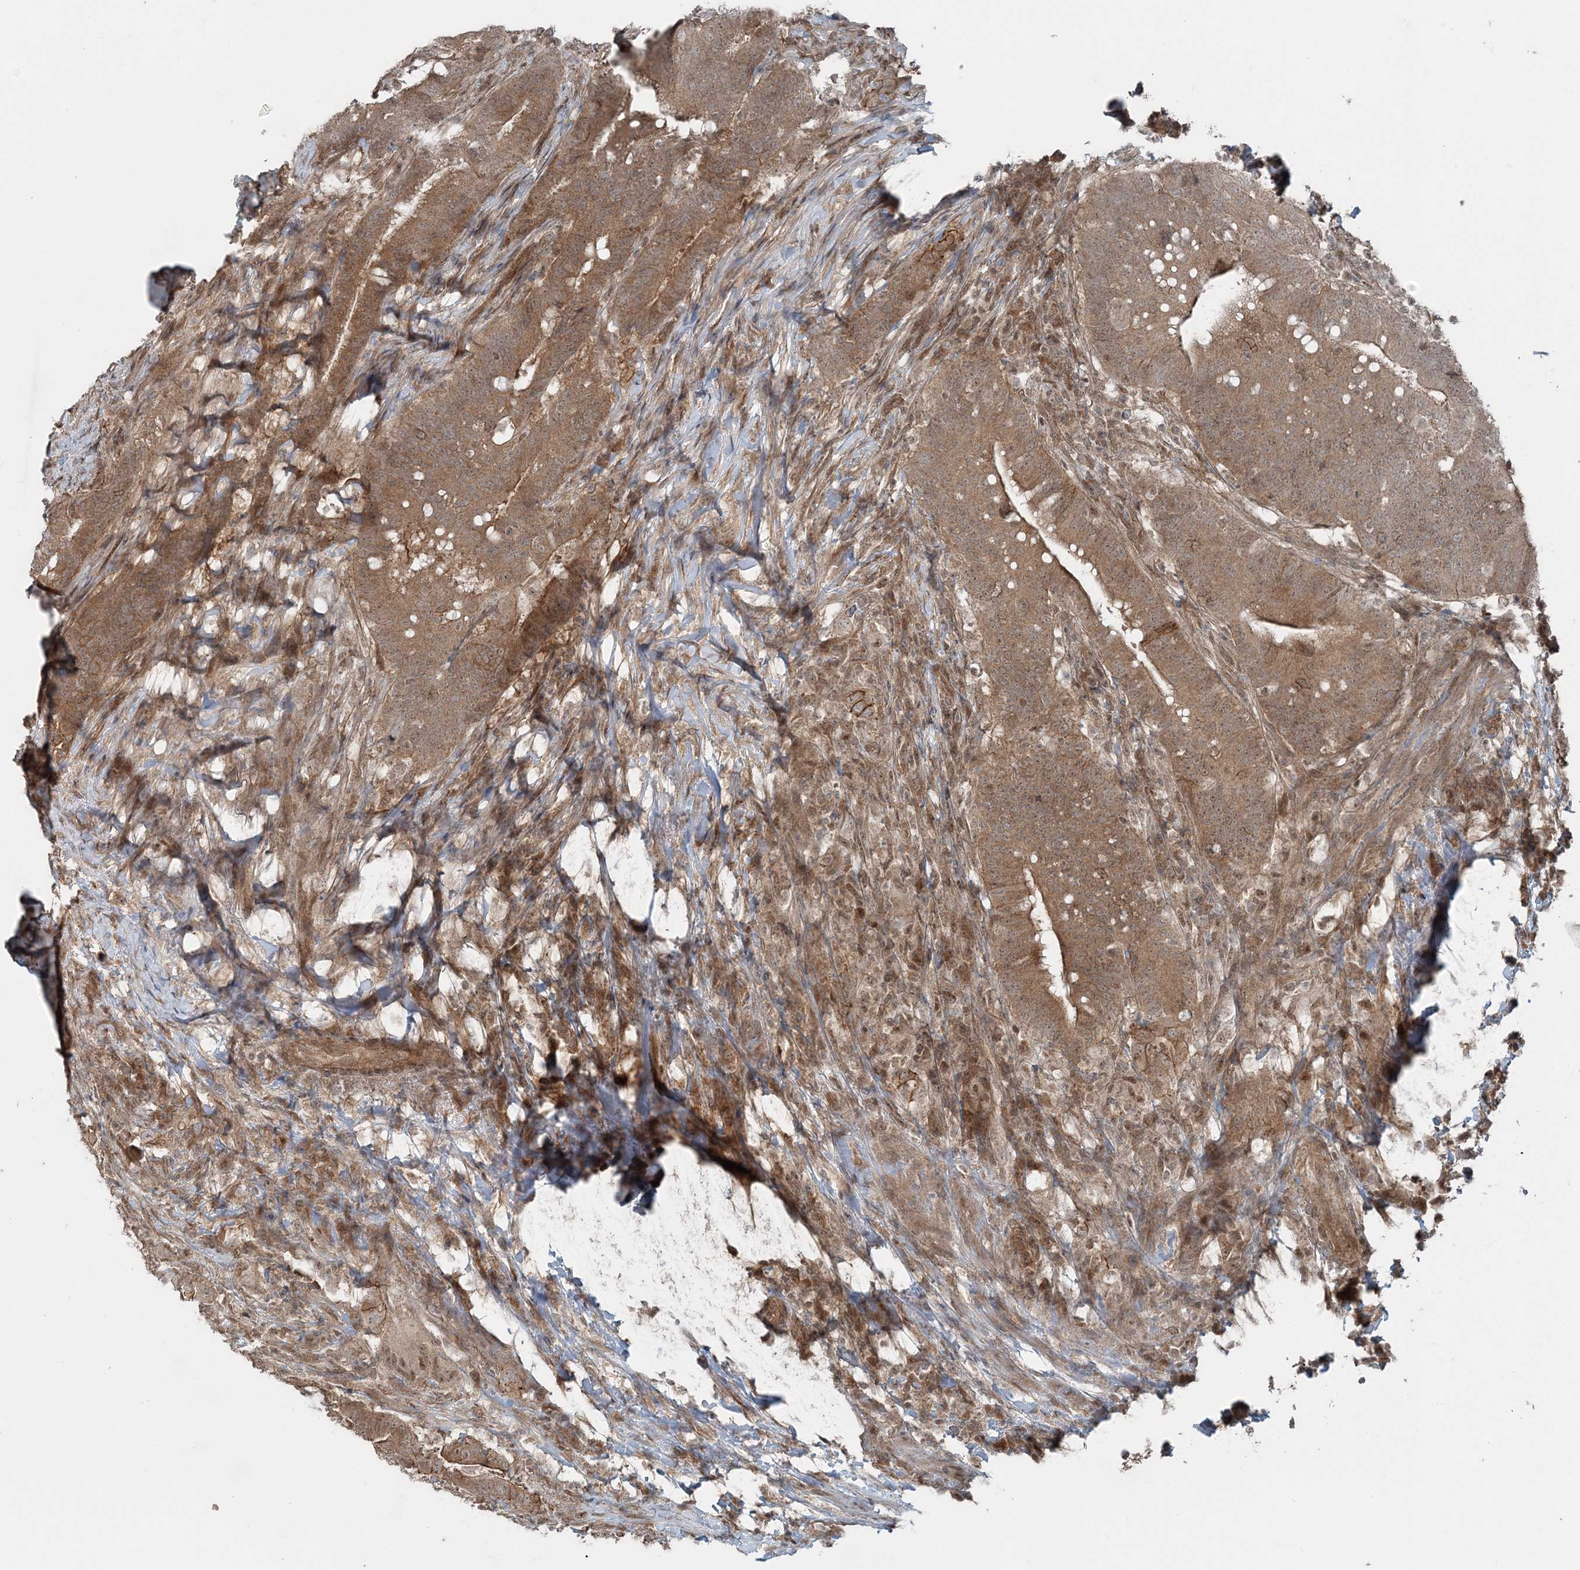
{"staining": {"intensity": "moderate", "quantity": ">75%", "location": "cytoplasmic/membranous"}, "tissue": "colorectal cancer", "cell_type": "Tumor cells", "image_type": "cancer", "snomed": [{"axis": "morphology", "description": "Adenocarcinoma, NOS"}, {"axis": "topography", "description": "Colon"}], "caption": "Immunohistochemistry micrograph of neoplastic tissue: human colorectal cancer stained using immunohistochemistry (IHC) exhibits medium levels of moderate protein expression localized specifically in the cytoplasmic/membranous of tumor cells, appearing as a cytoplasmic/membranous brown color.", "gene": "FBXL17", "patient": {"sex": "female", "age": 66}}